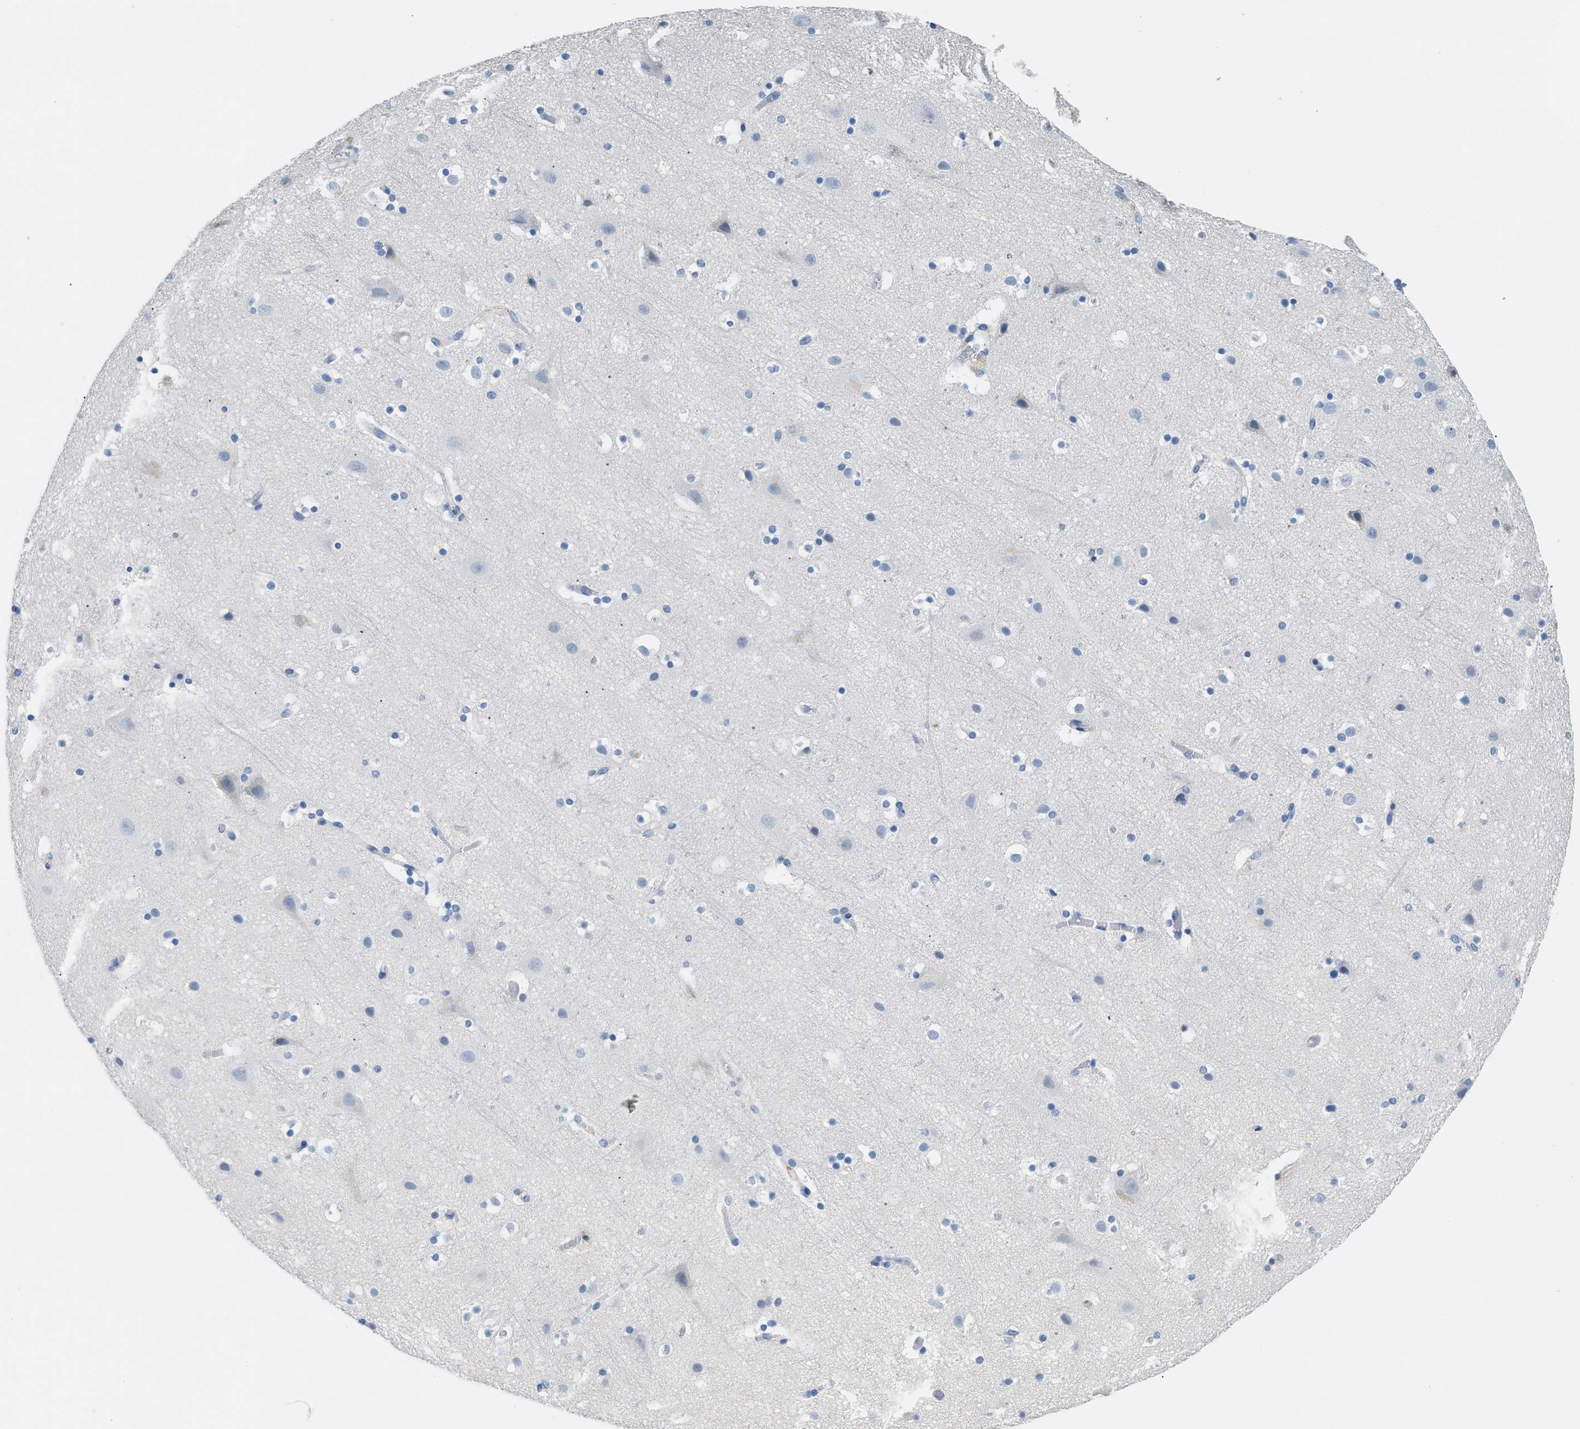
{"staining": {"intensity": "negative", "quantity": "none", "location": "none"}, "tissue": "cerebral cortex", "cell_type": "Endothelial cells", "image_type": "normal", "snomed": [{"axis": "morphology", "description": "Normal tissue, NOS"}, {"axis": "topography", "description": "Cerebral cortex"}], "caption": "An immunohistochemistry image of unremarkable cerebral cortex is shown. There is no staining in endothelial cells of cerebral cortex. (DAB immunohistochemistry (IHC), high magnification).", "gene": "CFI", "patient": {"sex": "male", "age": 45}}